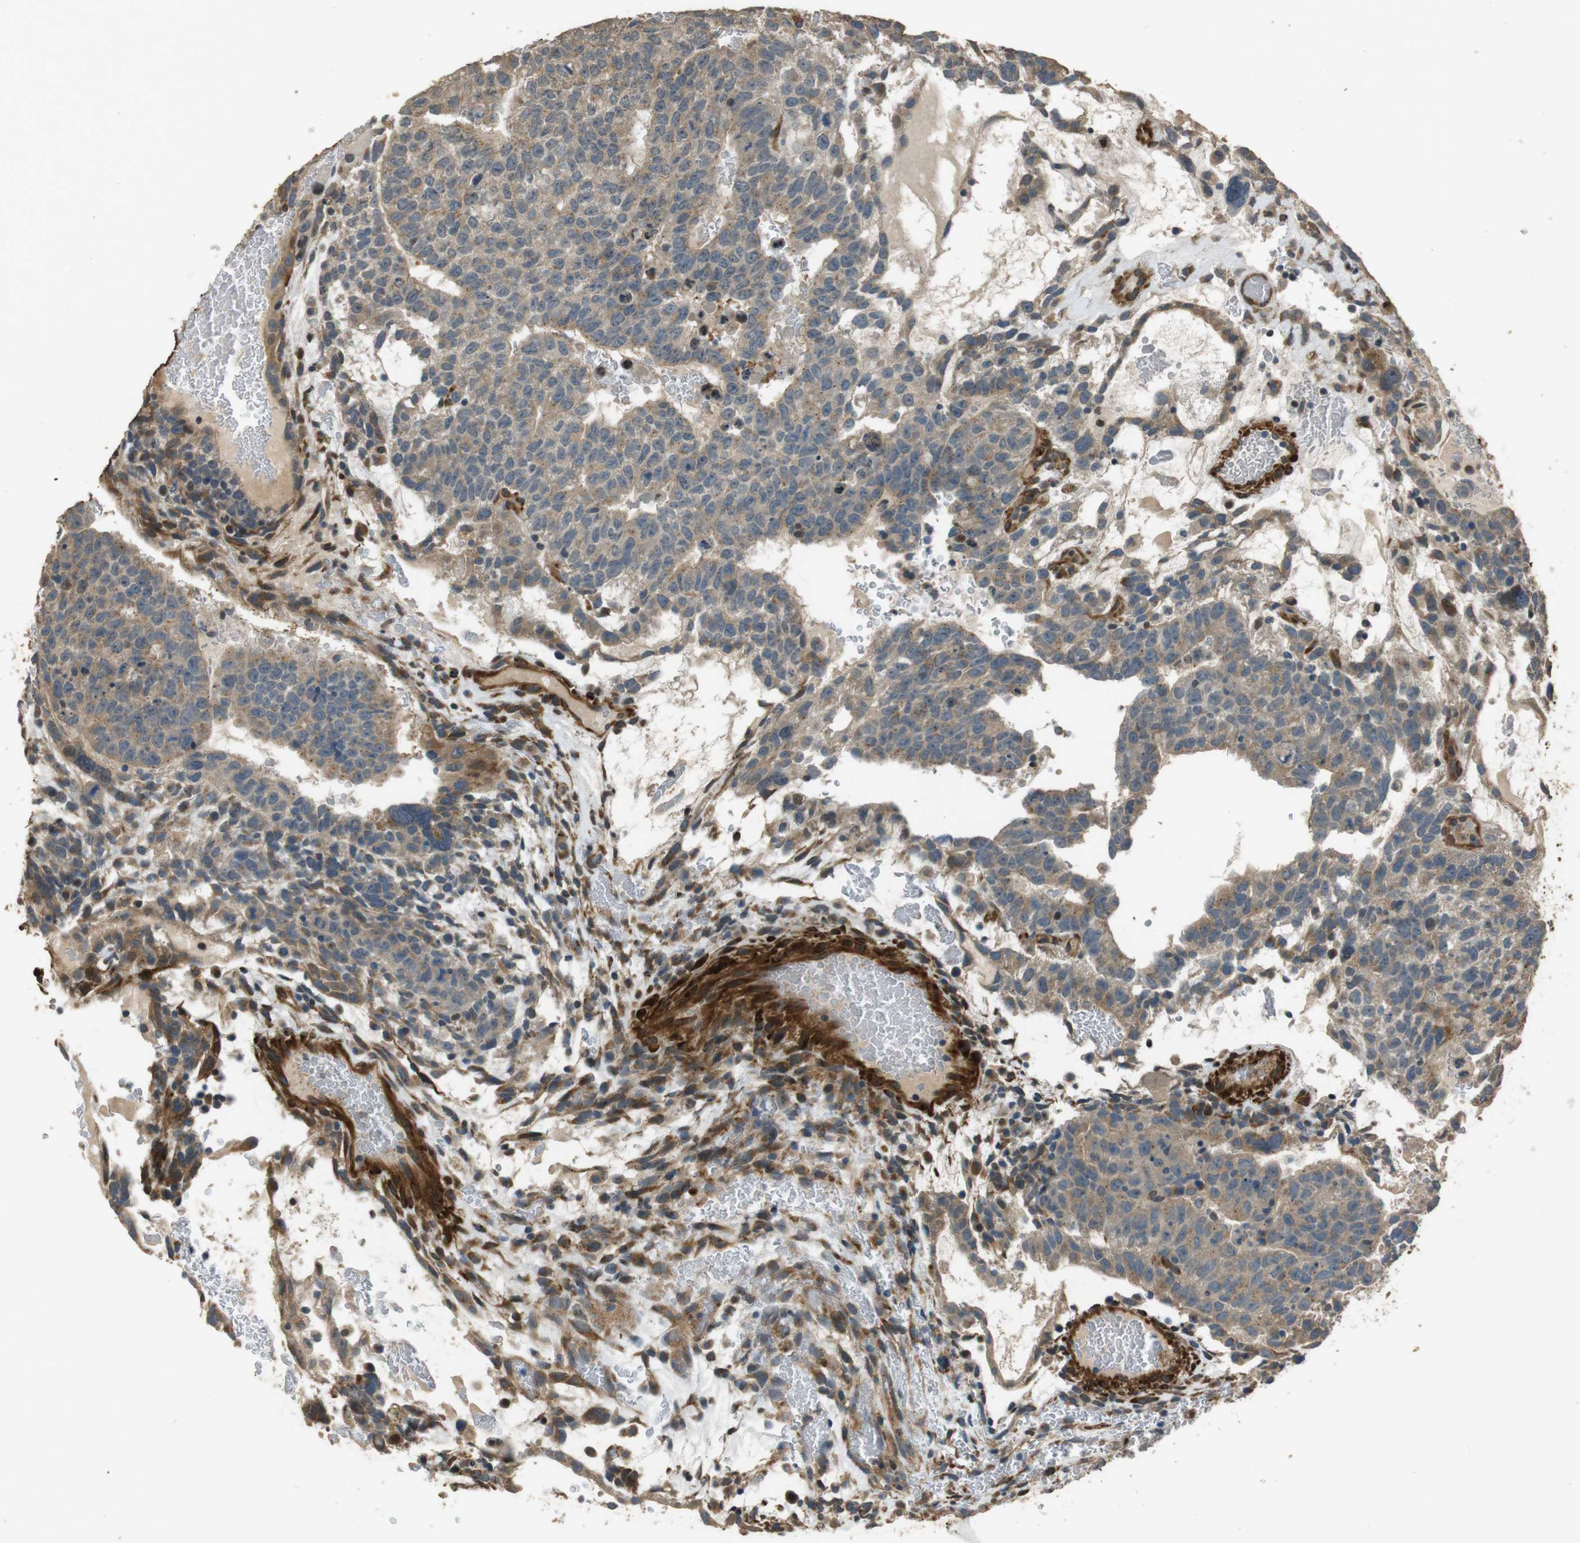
{"staining": {"intensity": "weak", "quantity": ">75%", "location": "cytoplasmic/membranous"}, "tissue": "testis cancer", "cell_type": "Tumor cells", "image_type": "cancer", "snomed": [{"axis": "morphology", "description": "Seminoma, NOS"}, {"axis": "morphology", "description": "Carcinoma, Embryonal, NOS"}, {"axis": "topography", "description": "Testis"}], "caption": "Testis cancer stained for a protein (brown) reveals weak cytoplasmic/membranous positive positivity in approximately >75% of tumor cells.", "gene": "MSRB3", "patient": {"sex": "male", "age": 52}}